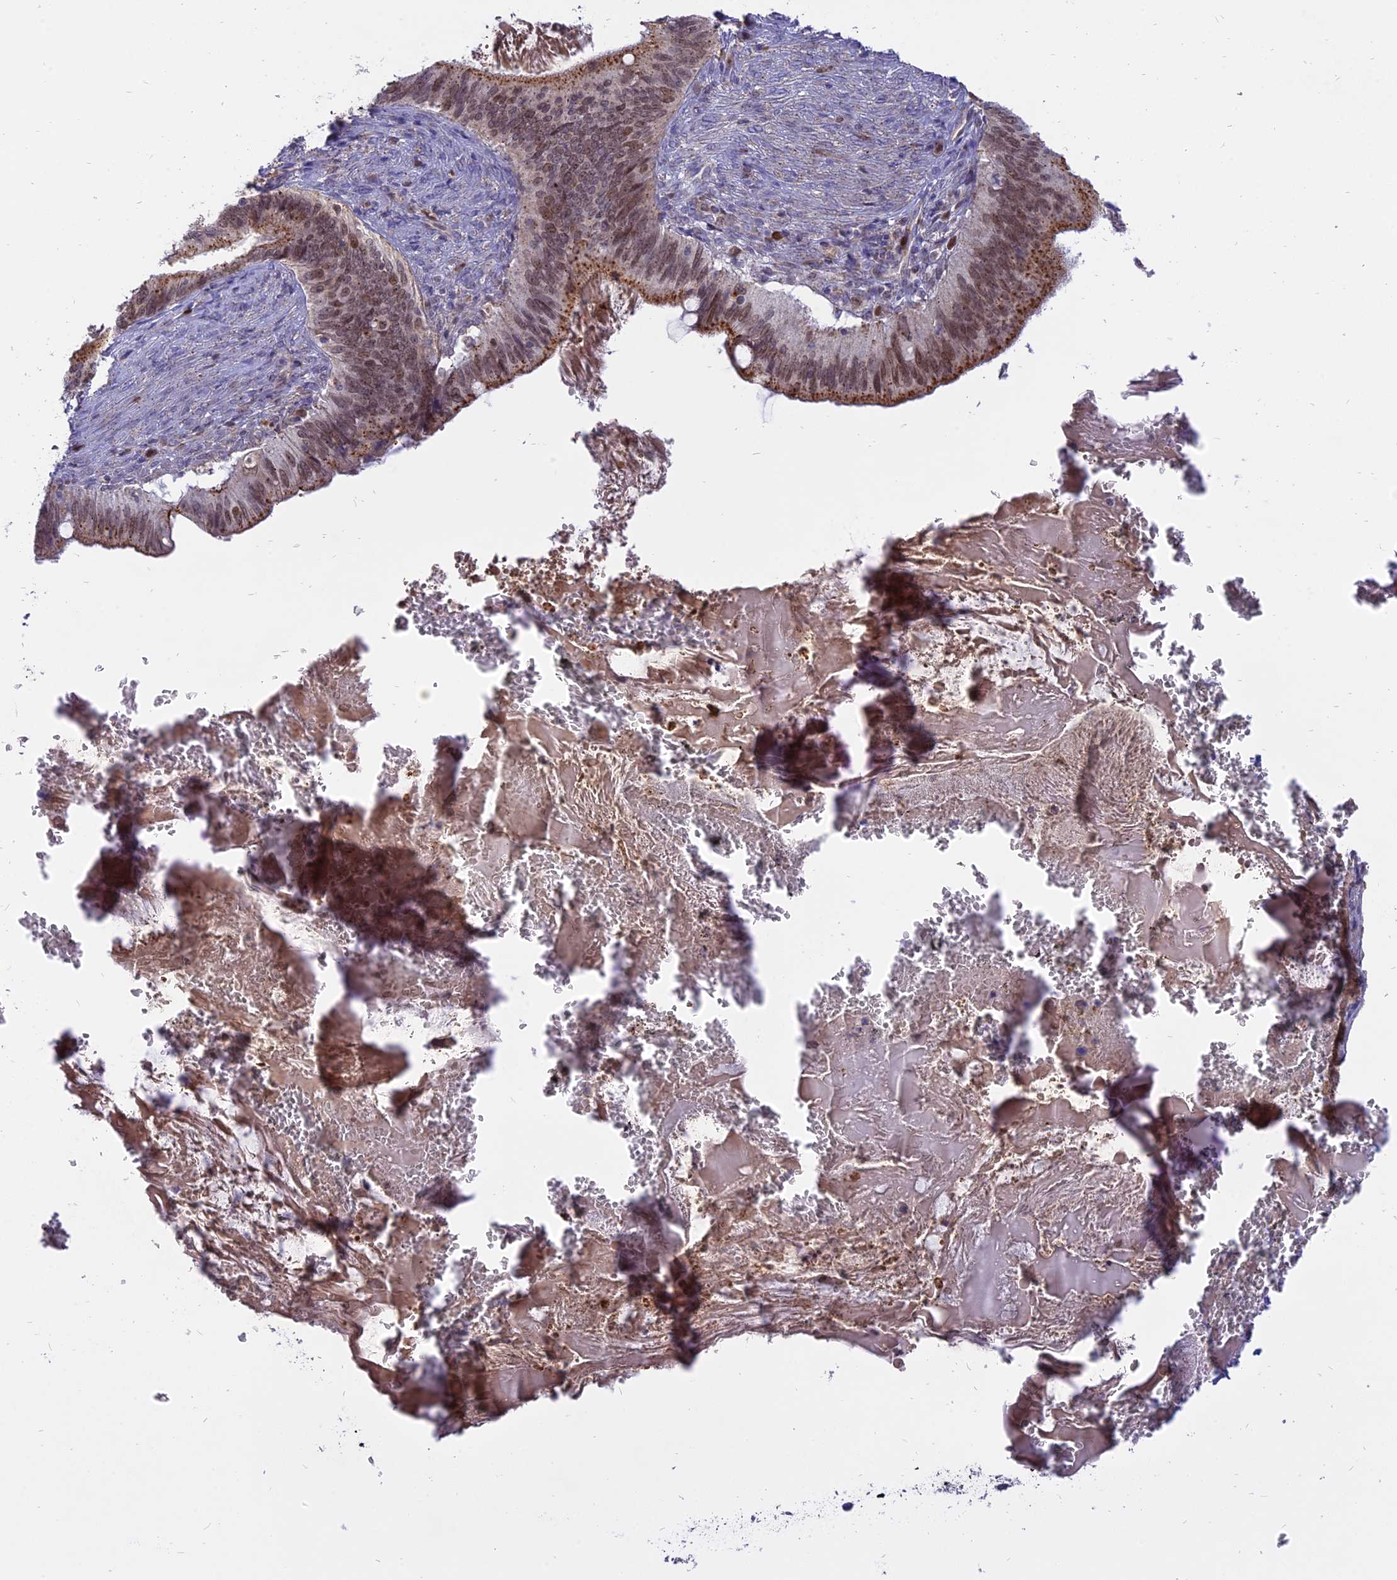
{"staining": {"intensity": "moderate", "quantity": ">75%", "location": "cytoplasmic/membranous,nuclear"}, "tissue": "cervical cancer", "cell_type": "Tumor cells", "image_type": "cancer", "snomed": [{"axis": "morphology", "description": "Adenocarcinoma, NOS"}, {"axis": "topography", "description": "Cervix"}], "caption": "A brown stain highlights moderate cytoplasmic/membranous and nuclear expression of a protein in human cervical adenocarcinoma tumor cells. (DAB IHC with brightfield microscopy, high magnification).", "gene": "CENPV", "patient": {"sex": "female", "age": 42}}